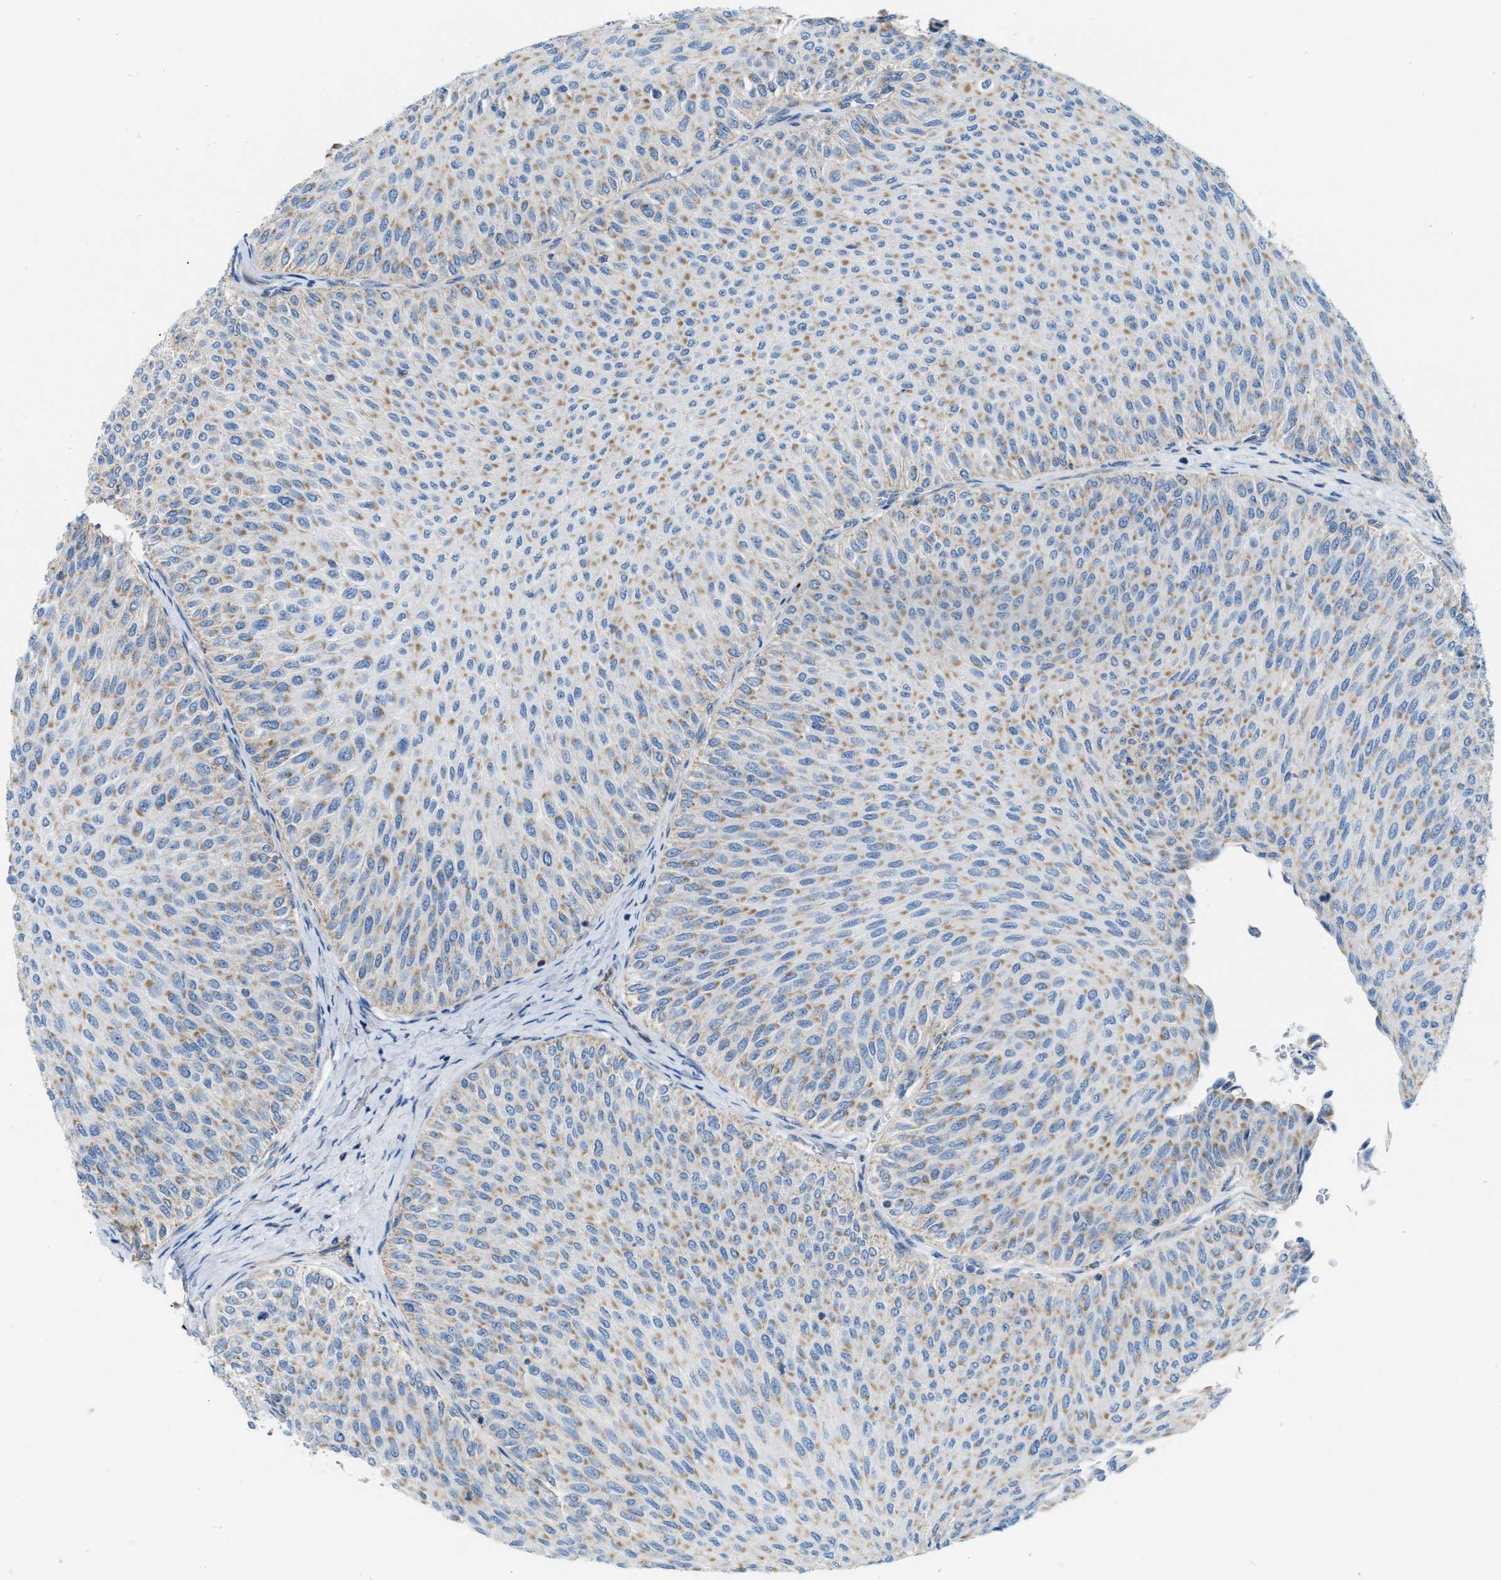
{"staining": {"intensity": "moderate", "quantity": ">75%", "location": "cytoplasmic/membranous"}, "tissue": "urothelial cancer", "cell_type": "Tumor cells", "image_type": "cancer", "snomed": [{"axis": "morphology", "description": "Urothelial carcinoma, Low grade"}, {"axis": "topography", "description": "Urinary bladder"}], "caption": "Immunohistochemical staining of human low-grade urothelial carcinoma reveals medium levels of moderate cytoplasmic/membranous protein positivity in about >75% of tumor cells.", "gene": "JADE1", "patient": {"sex": "male", "age": 78}}